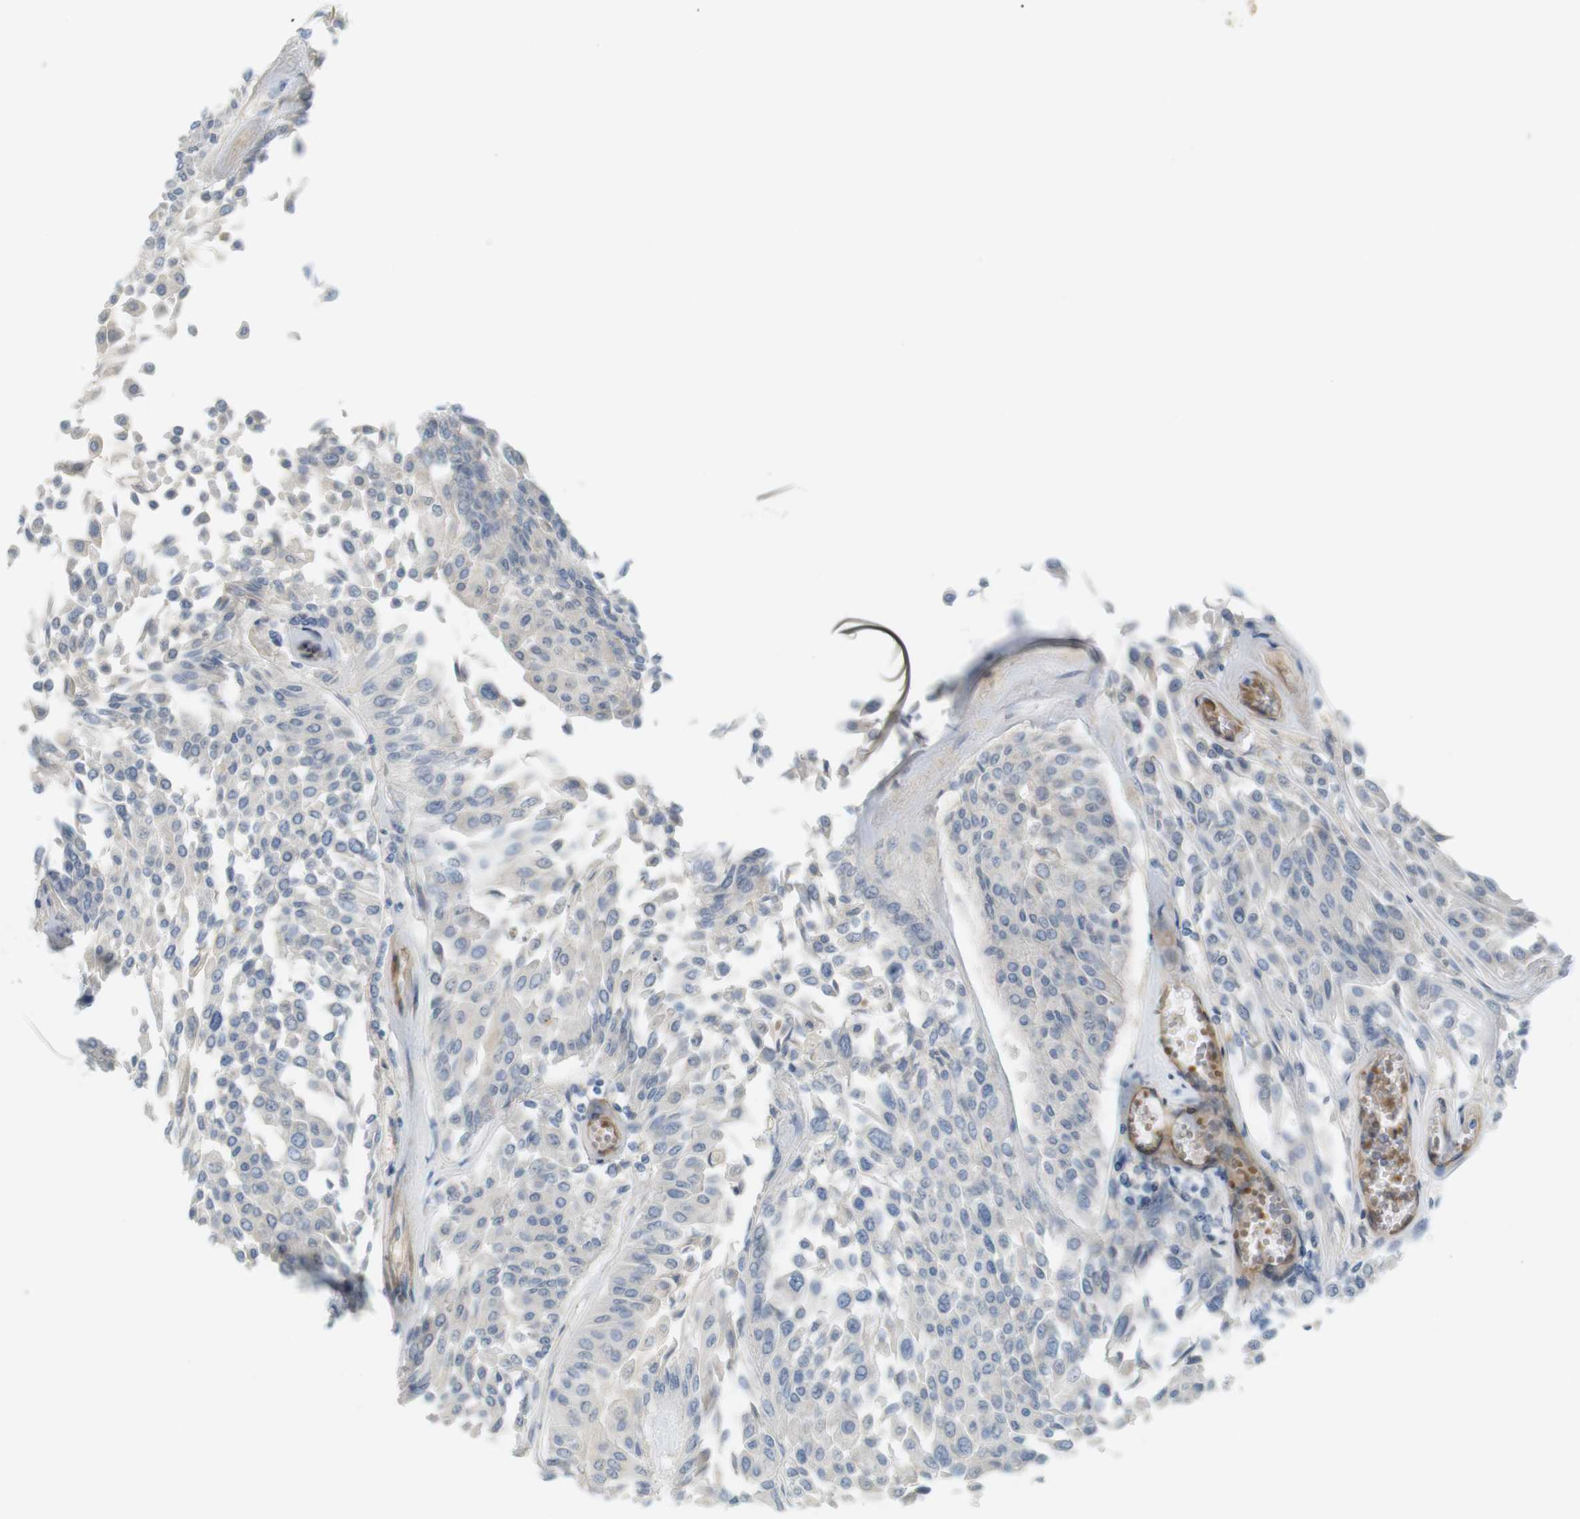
{"staining": {"intensity": "weak", "quantity": "<25%", "location": "cytoplasmic/membranous"}, "tissue": "urothelial cancer", "cell_type": "Tumor cells", "image_type": "cancer", "snomed": [{"axis": "morphology", "description": "Urothelial carcinoma, Low grade"}, {"axis": "topography", "description": "Urinary bladder"}], "caption": "Immunohistochemical staining of human urothelial cancer shows no significant expression in tumor cells.", "gene": "PDE3A", "patient": {"sex": "male", "age": 67}}